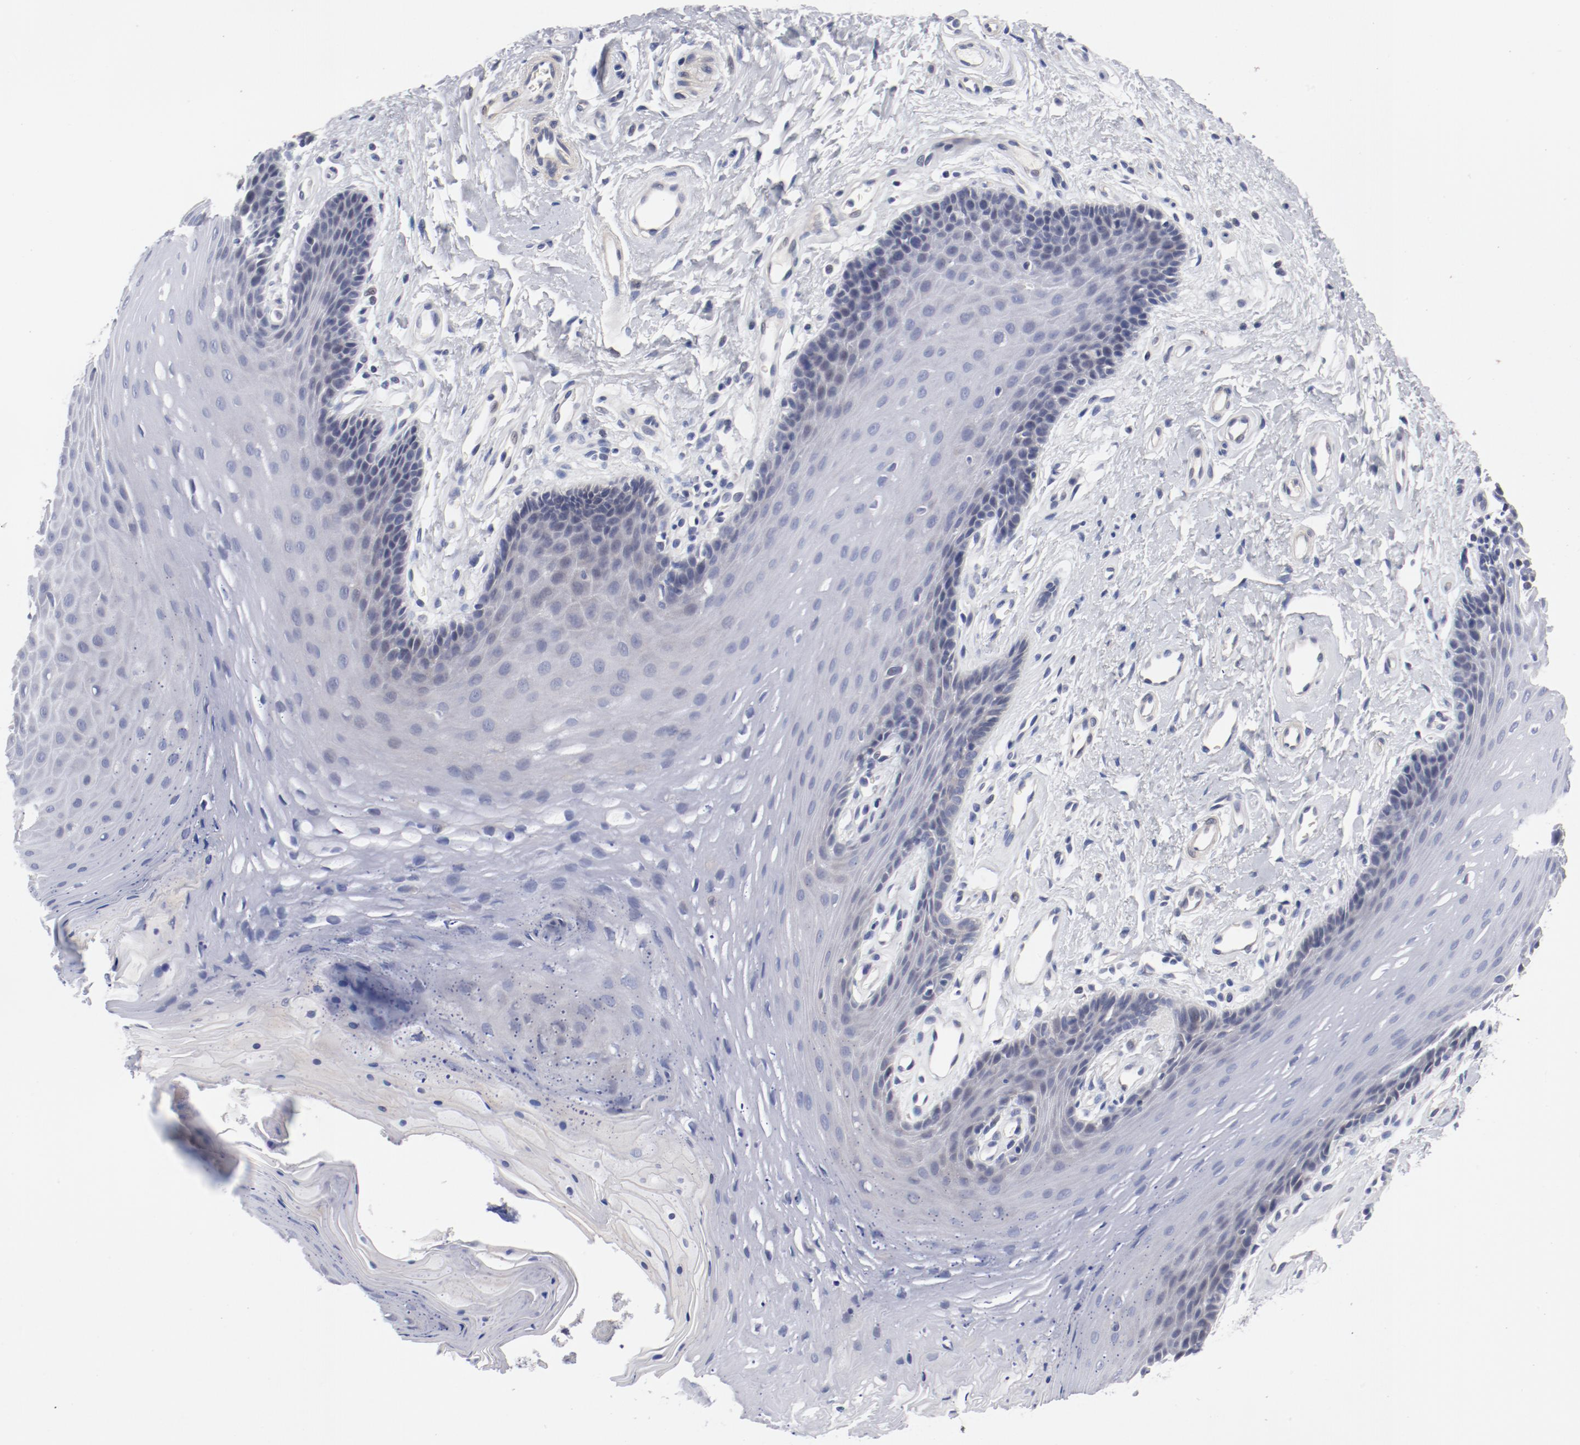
{"staining": {"intensity": "negative", "quantity": "none", "location": "none"}, "tissue": "oral mucosa", "cell_type": "Squamous epithelial cells", "image_type": "normal", "snomed": [{"axis": "morphology", "description": "Normal tissue, NOS"}, {"axis": "topography", "description": "Oral tissue"}], "caption": "Squamous epithelial cells are negative for protein expression in benign human oral mucosa. (DAB immunohistochemistry, high magnification).", "gene": "KCNK13", "patient": {"sex": "male", "age": 62}}